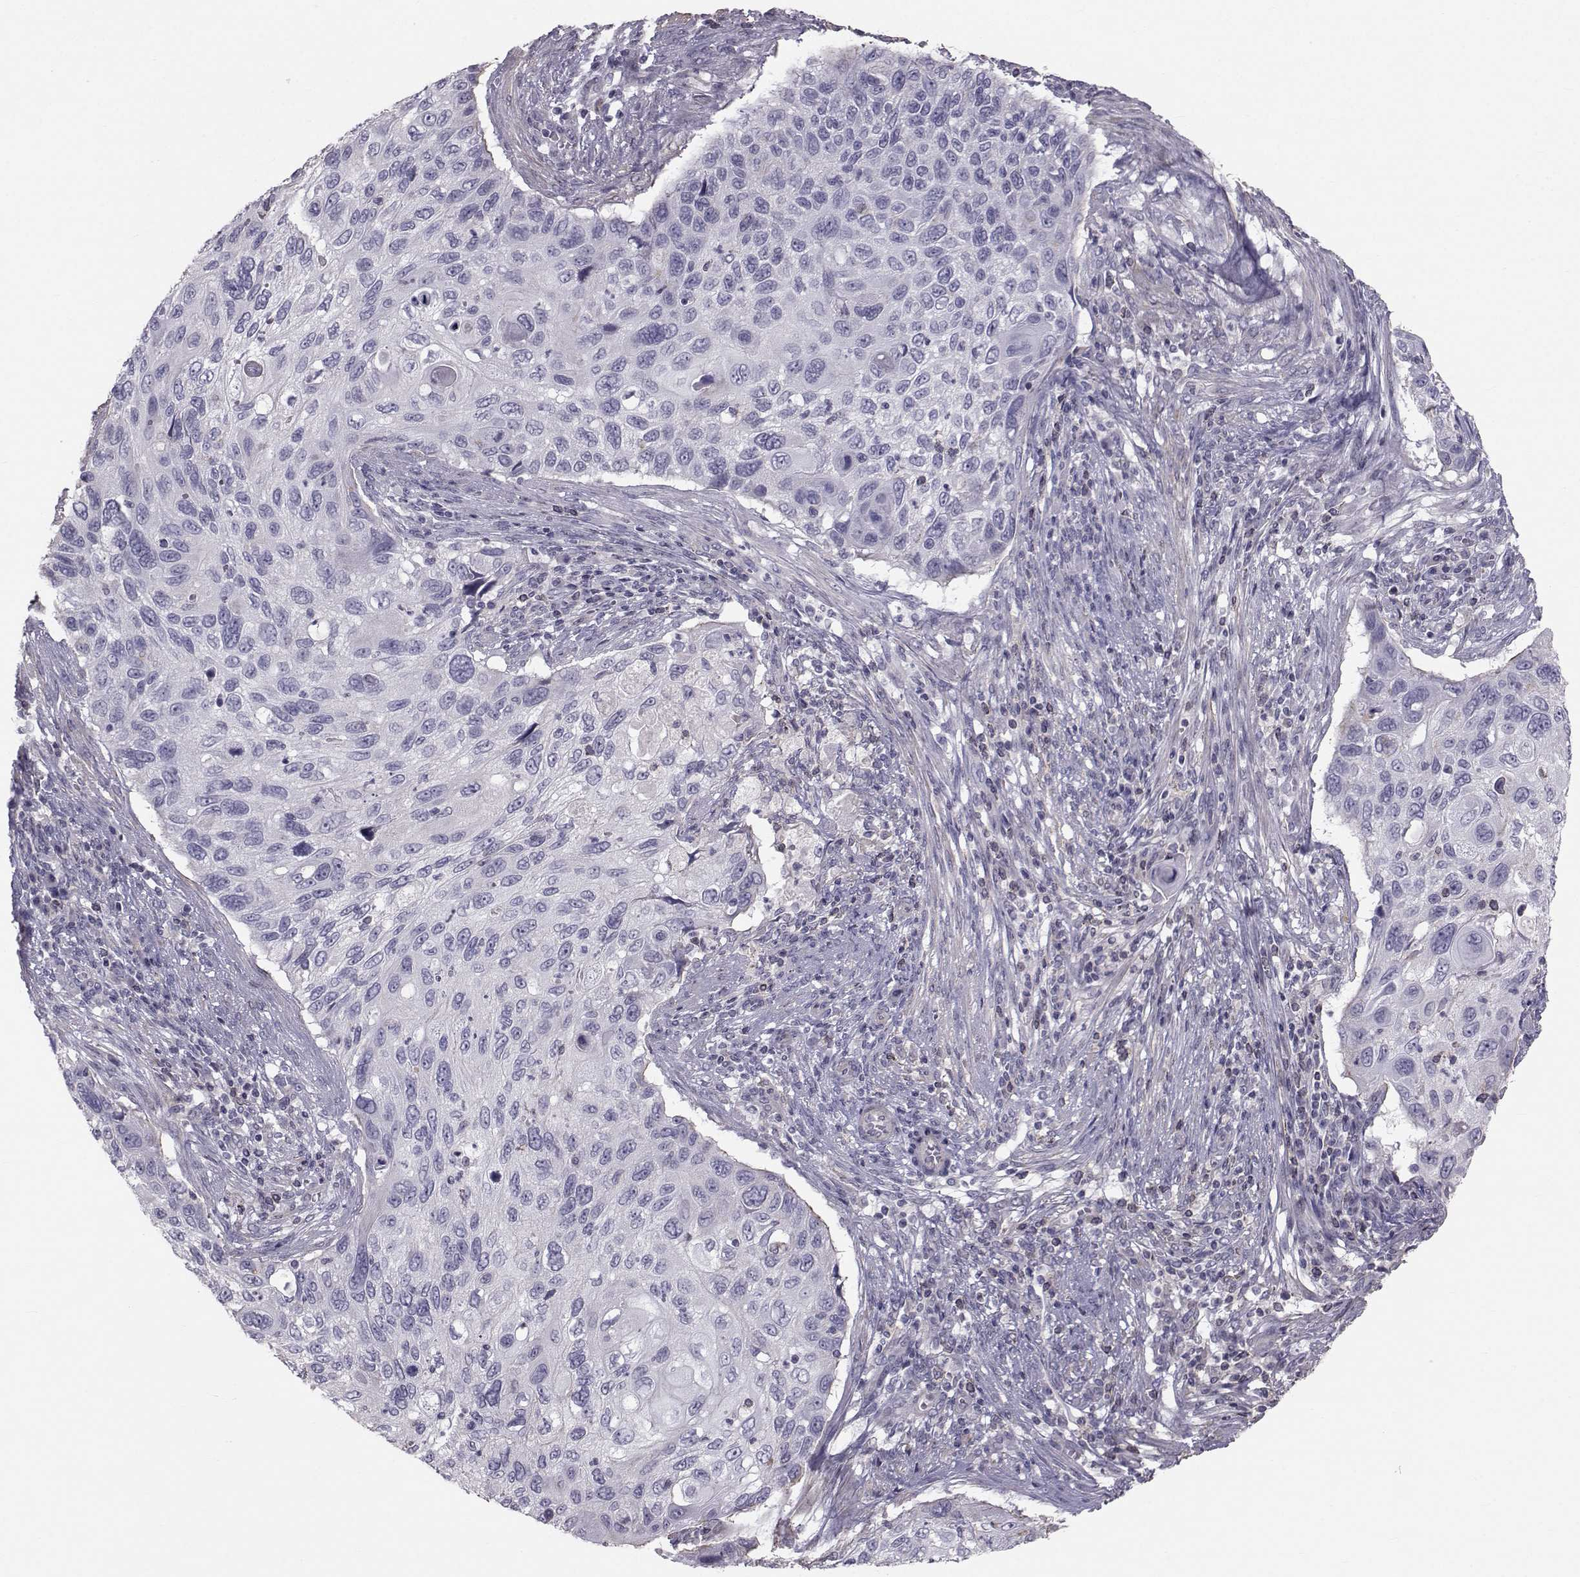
{"staining": {"intensity": "negative", "quantity": "none", "location": "none"}, "tissue": "cervical cancer", "cell_type": "Tumor cells", "image_type": "cancer", "snomed": [{"axis": "morphology", "description": "Squamous cell carcinoma, NOS"}, {"axis": "topography", "description": "Cervix"}], "caption": "The photomicrograph reveals no significant staining in tumor cells of squamous cell carcinoma (cervical).", "gene": "GARIN3", "patient": {"sex": "female", "age": 70}}